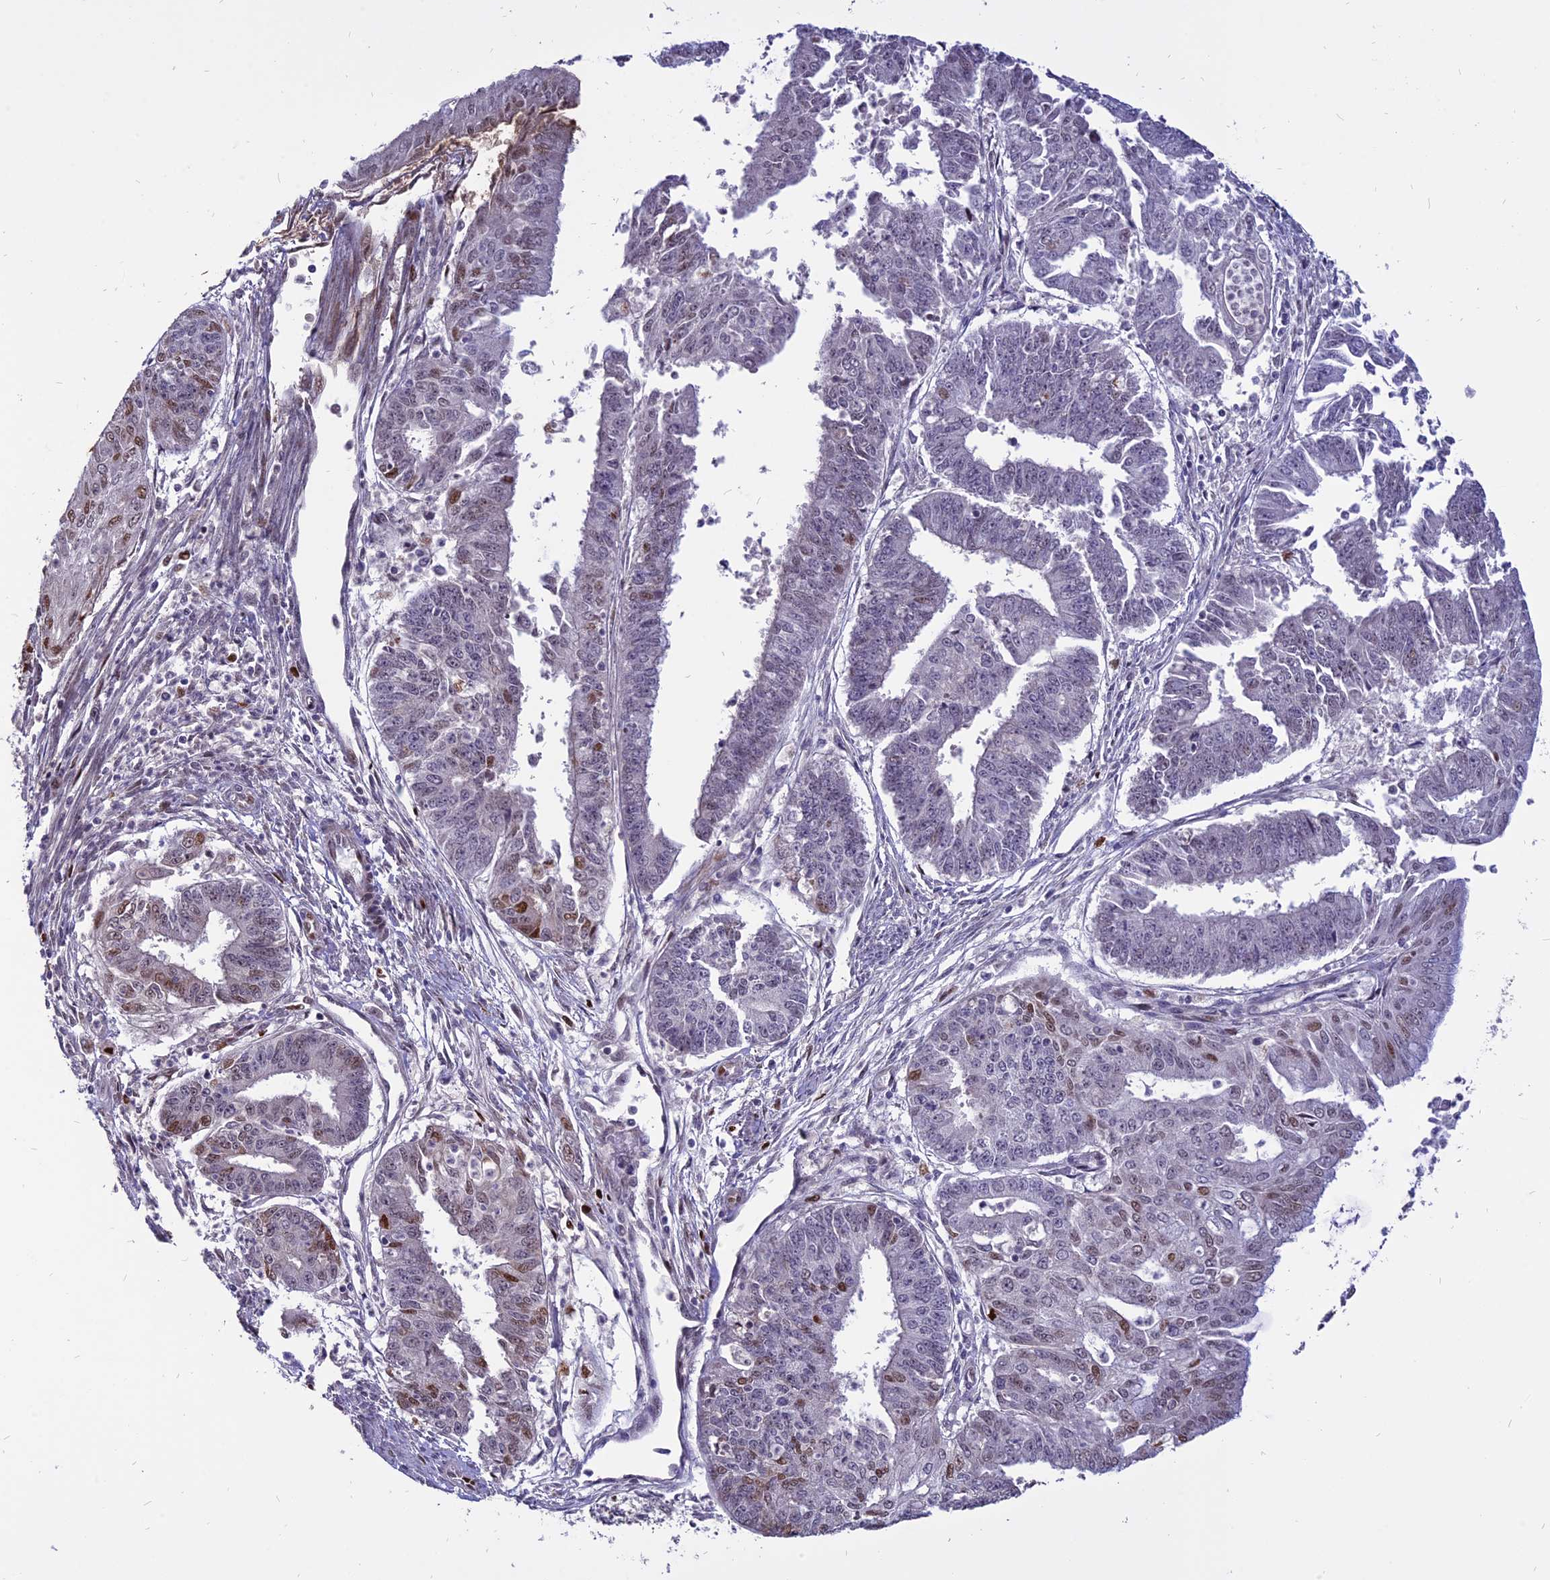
{"staining": {"intensity": "moderate", "quantity": "<25%", "location": "nuclear"}, "tissue": "endometrial cancer", "cell_type": "Tumor cells", "image_type": "cancer", "snomed": [{"axis": "morphology", "description": "Adenocarcinoma, NOS"}, {"axis": "topography", "description": "Endometrium"}], "caption": "Moderate nuclear positivity for a protein is identified in about <25% of tumor cells of endometrial cancer (adenocarcinoma) using immunohistochemistry (IHC).", "gene": "TMEM263", "patient": {"sex": "female", "age": 73}}